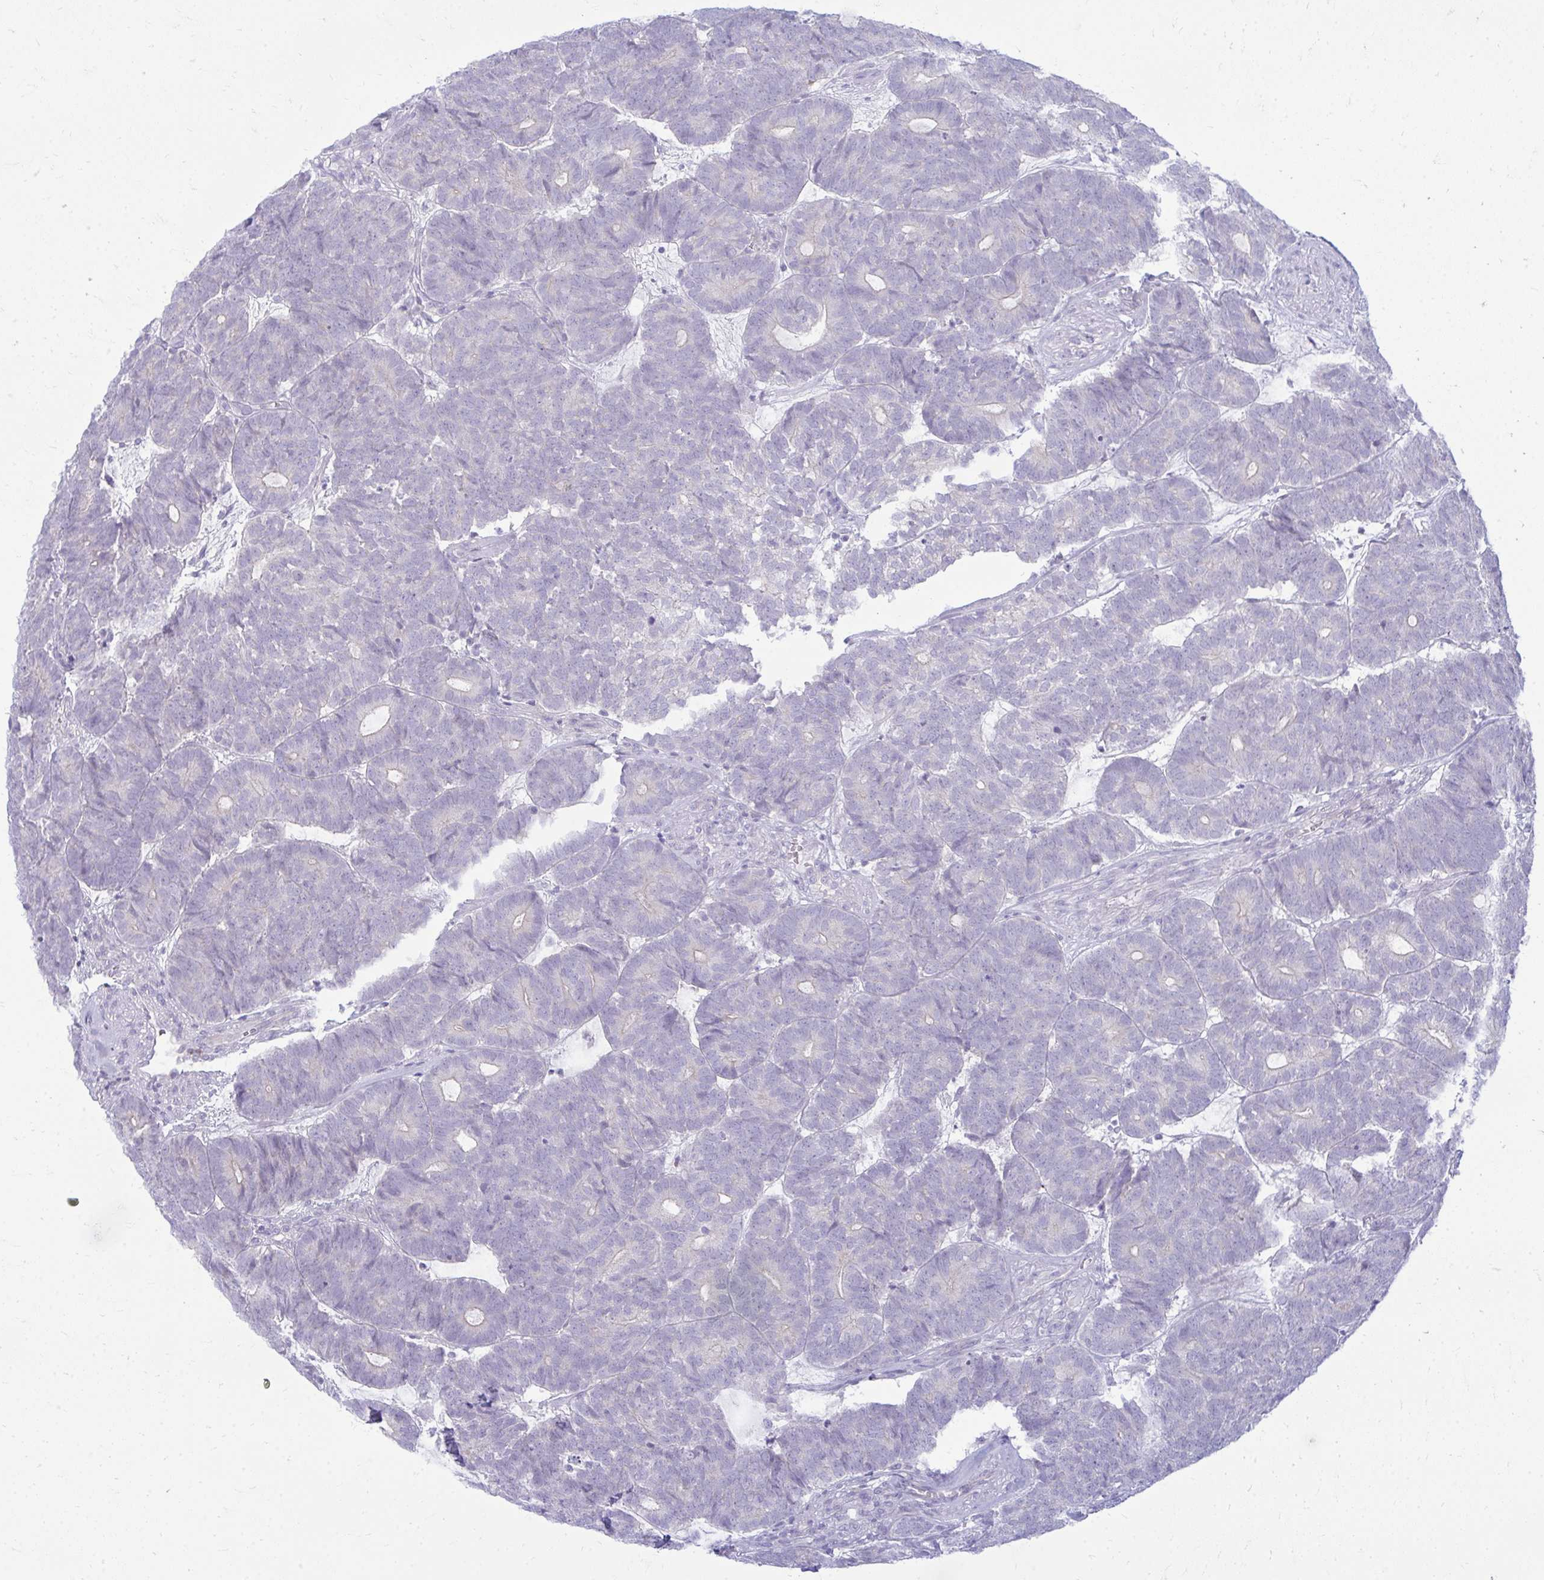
{"staining": {"intensity": "negative", "quantity": "none", "location": "none"}, "tissue": "head and neck cancer", "cell_type": "Tumor cells", "image_type": "cancer", "snomed": [{"axis": "morphology", "description": "Adenocarcinoma, NOS"}, {"axis": "topography", "description": "Head-Neck"}], "caption": "Protein analysis of adenocarcinoma (head and neck) shows no significant positivity in tumor cells.", "gene": "TSPEAR", "patient": {"sex": "female", "age": 81}}